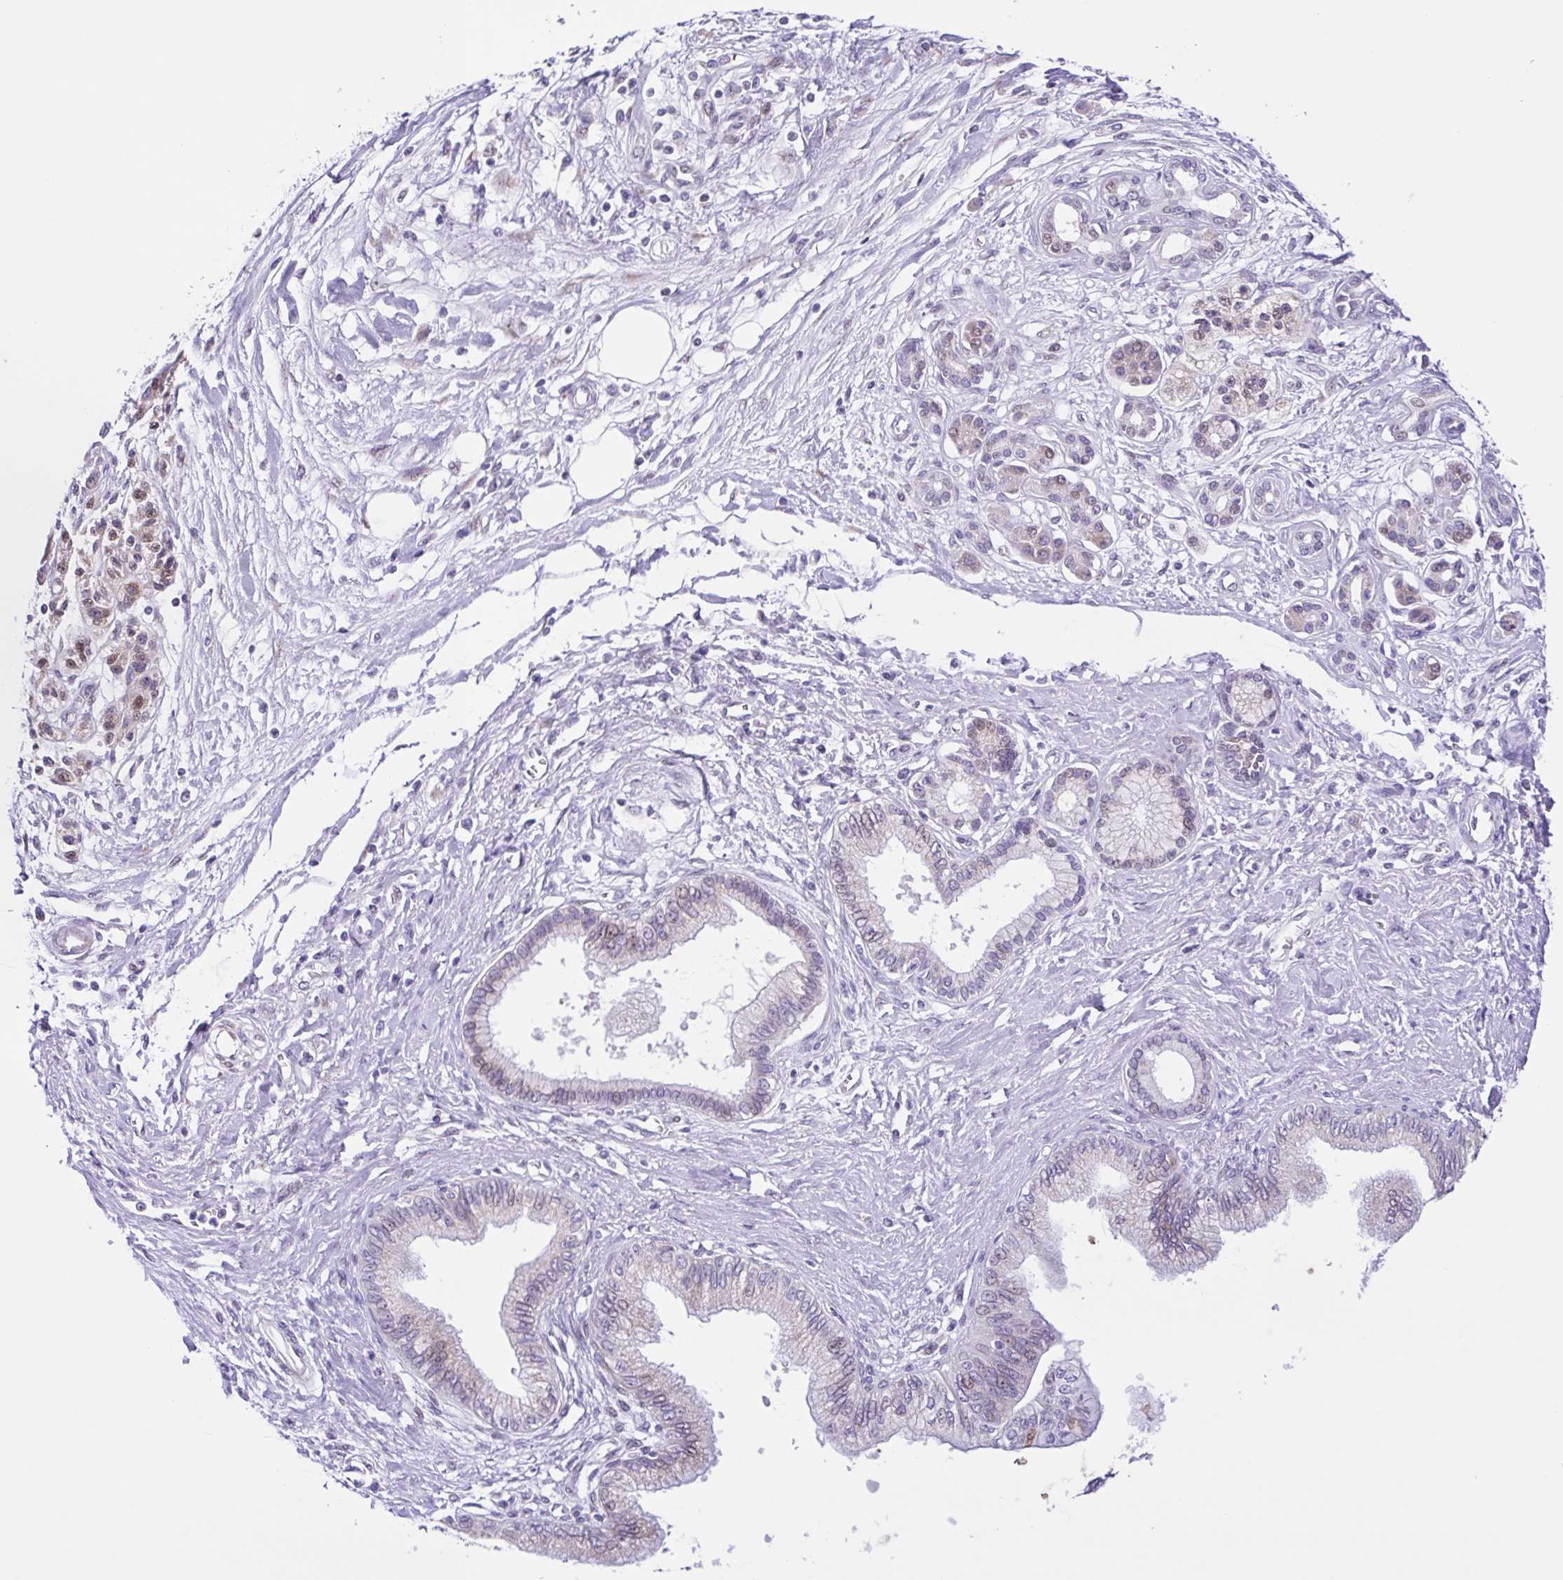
{"staining": {"intensity": "negative", "quantity": "none", "location": "none"}, "tissue": "pancreatic cancer", "cell_type": "Tumor cells", "image_type": "cancer", "snomed": [{"axis": "morphology", "description": "Adenocarcinoma, NOS"}, {"axis": "topography", "description": "Pancreas"}], "caption": "Immunohistochemistry (IHC) histopathology image of human pancreatic cancer (adenocarcinoma) stained for a protein (brown), which reveals no staining in tumor cells.", "gene": "TGM3", "patient": {"sex": "female", "age": 77}}